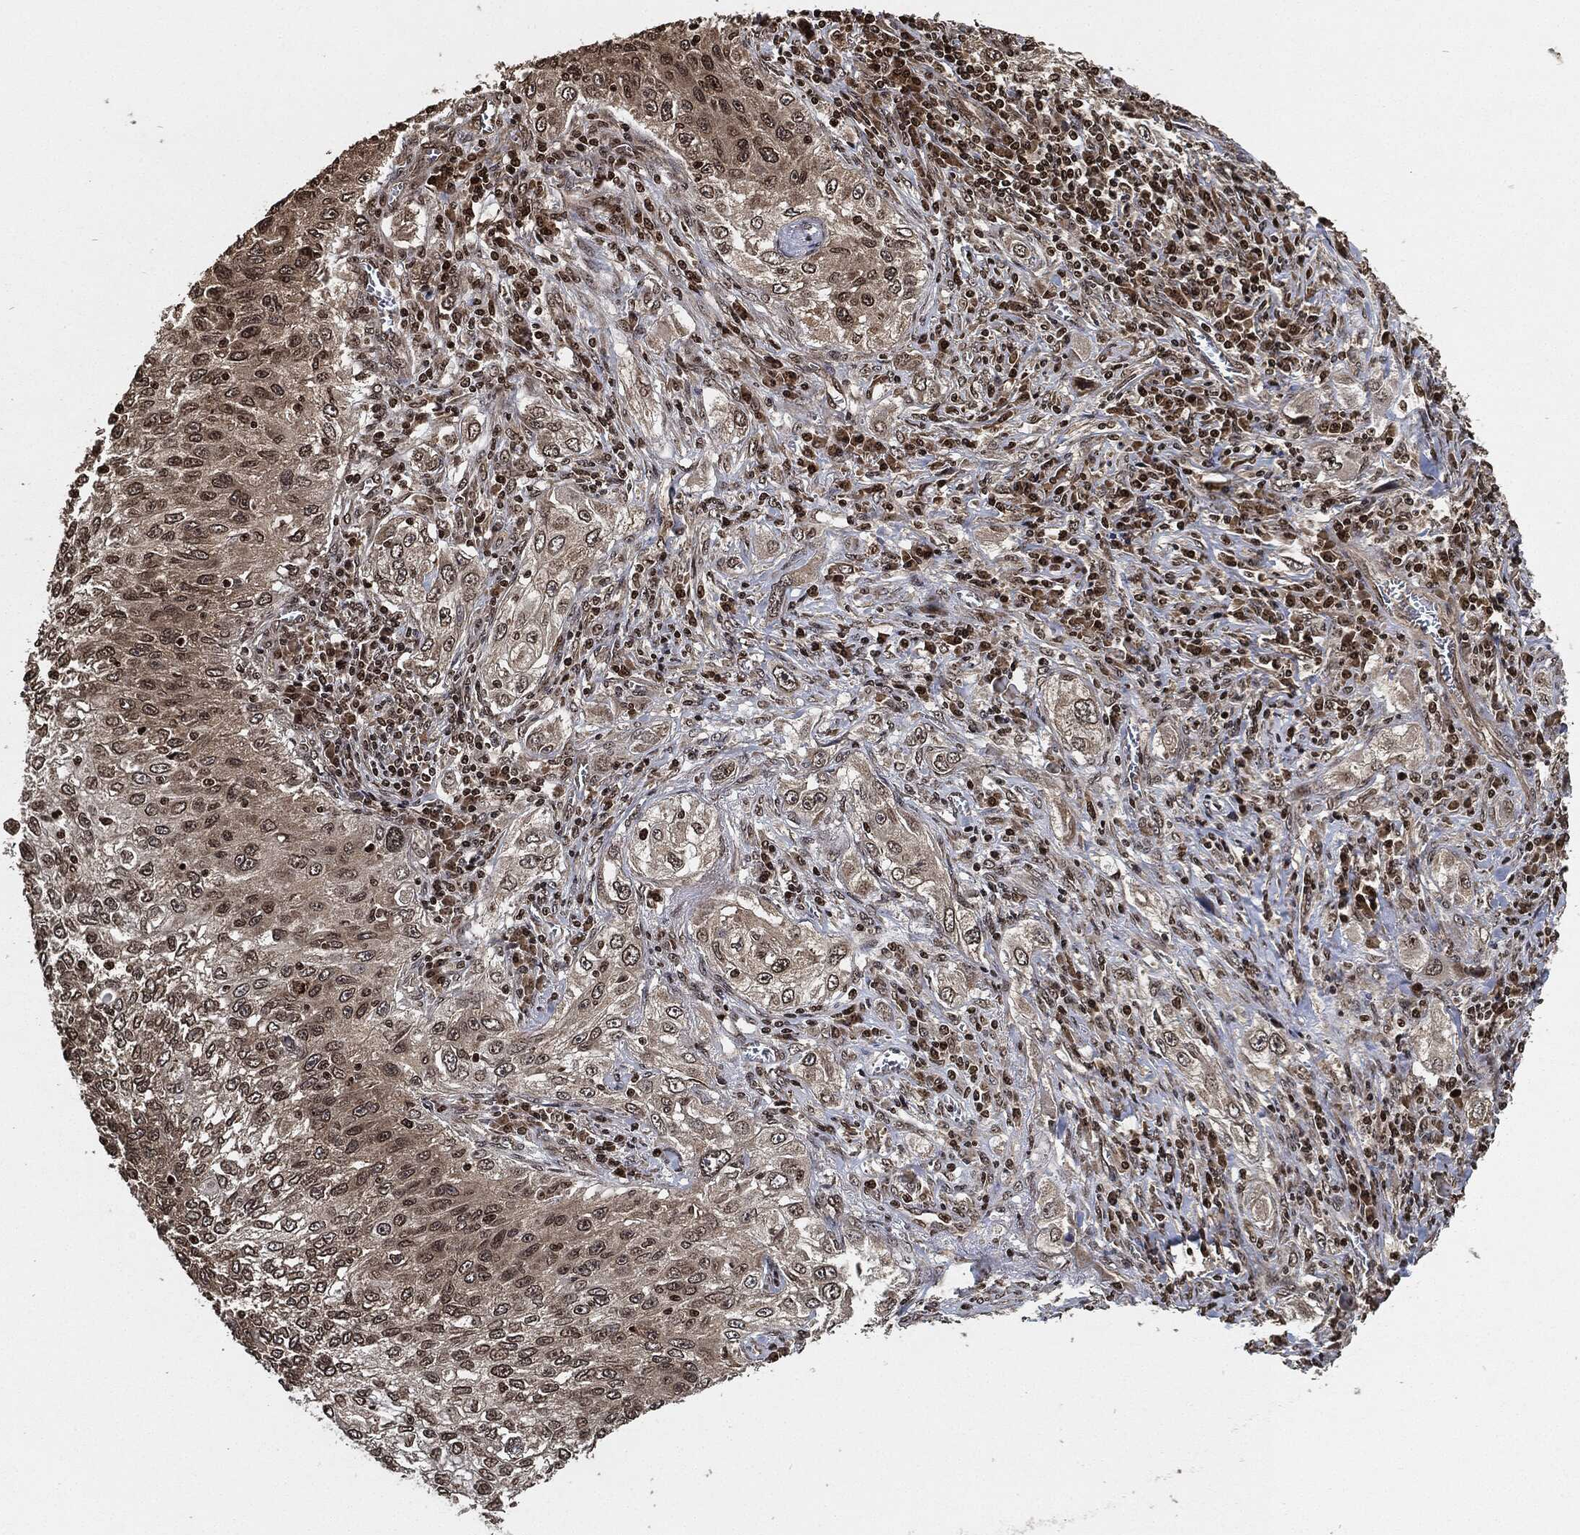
{"staining": {"intensity": "weak", "quantity": "25%-75%", "location": "cytoplasmic/membranous,nuclear"}, "tissue": "lung cancer", "cell_type": "Tumor cells", "image_type": "cancer", "snomed": [{"axis": "morphology", "description": "Squamous cell carcinoma, NOS"}, {"axis": "topography", "description": "Lung"}], "caption": "Lung cancer (squamous cell carcinoma) tissue shows weak cytoplasmic/membranous and nuclear expression in about 25%-75% of tumor cells, visualized by immunohistochemistry.", "gene": "PDK1", "patient": {"sex": "female", "age": 69}}